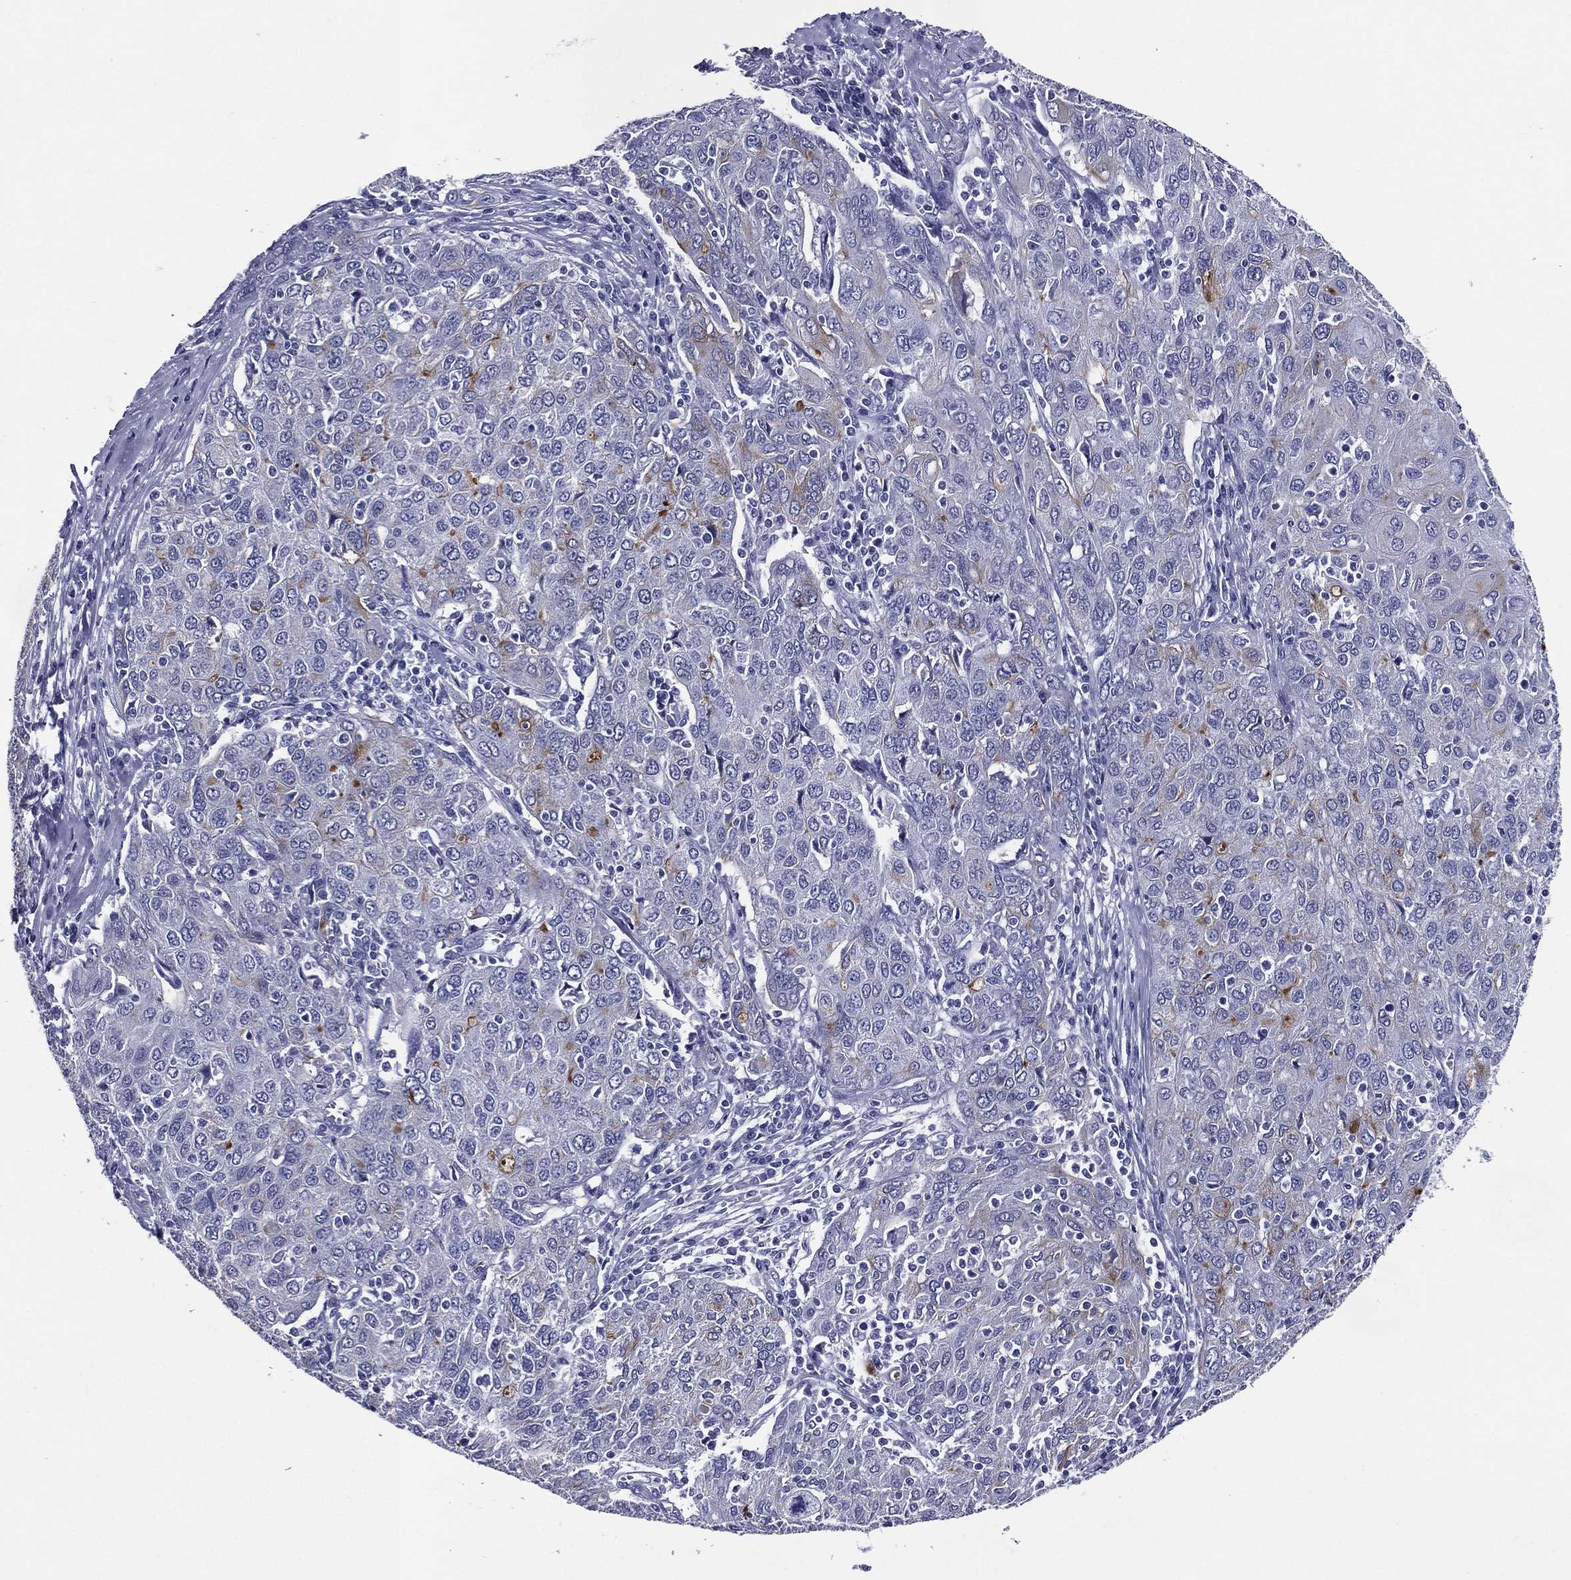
{"staining": {"intensity": "negative", "quantity": "none", "location": "none"}, "tissue": "ovarian cancer", "cell_type": "Tumor cells", "image_type": "cancer", "snomed": [{"axis": "morphology", "description": "Carcinoma, endometroid"}, {"axis": "topography", "description": "Ovary"}], "caption": "Immunohistochemistry (IHC) of human ovarian endometroid carcinoma displays no positivity in tumor cells. (DAB (3,3'-diaminobenzidine) immunohistochemistry visualized using brightfield microscopy, high magnification).", "gene": "ACE2", "patient": {"sex": "female", "age": 50}}